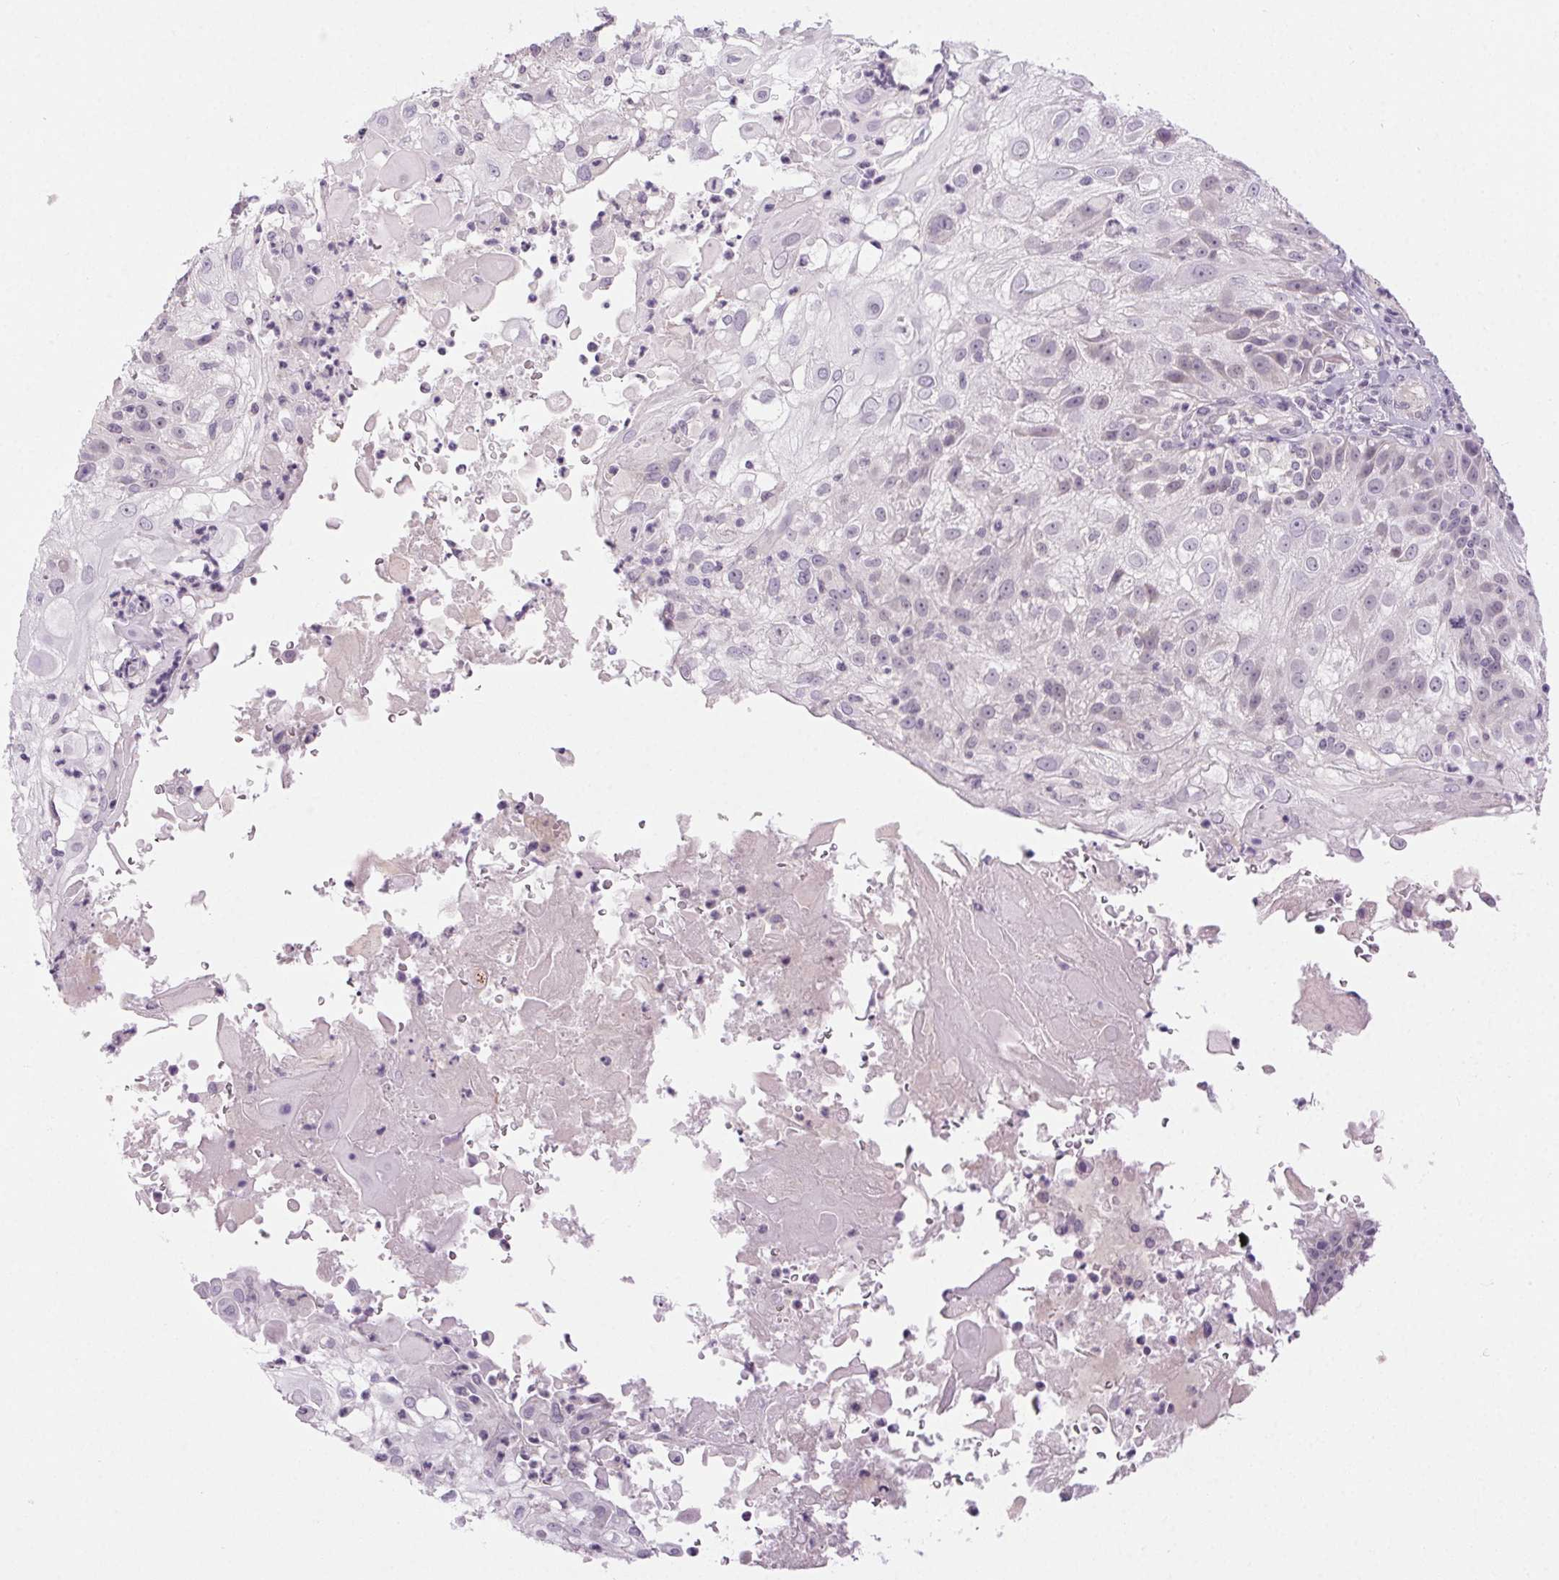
{"staining": {"intensity": "negative", "quantity": "none", "location": "none"}, "tissue": "skin cancer", "cell_type": "Tumor cells", "image_type": "cancer", "snomed": [{"axis": "morphology", "description": "Normal tissue, NOS"}, {"axis": "morphology", "description": "Squamous cell carcinoma, NOS"}, {"axis": "topography", "description": "Skin"}], "caption": "Image shows no protein expression in tumor cells of skin squamous cell carcinoma tissue. The staining was performed using DAB (3,3'-diaminobenzidine) to visualize the protein expression in brown, while the nuclei were stained in blue with hematoxylin (Magnification: 20x).", "gene": "FAM168A", "patient": {"sex": "female", "age": 83}}